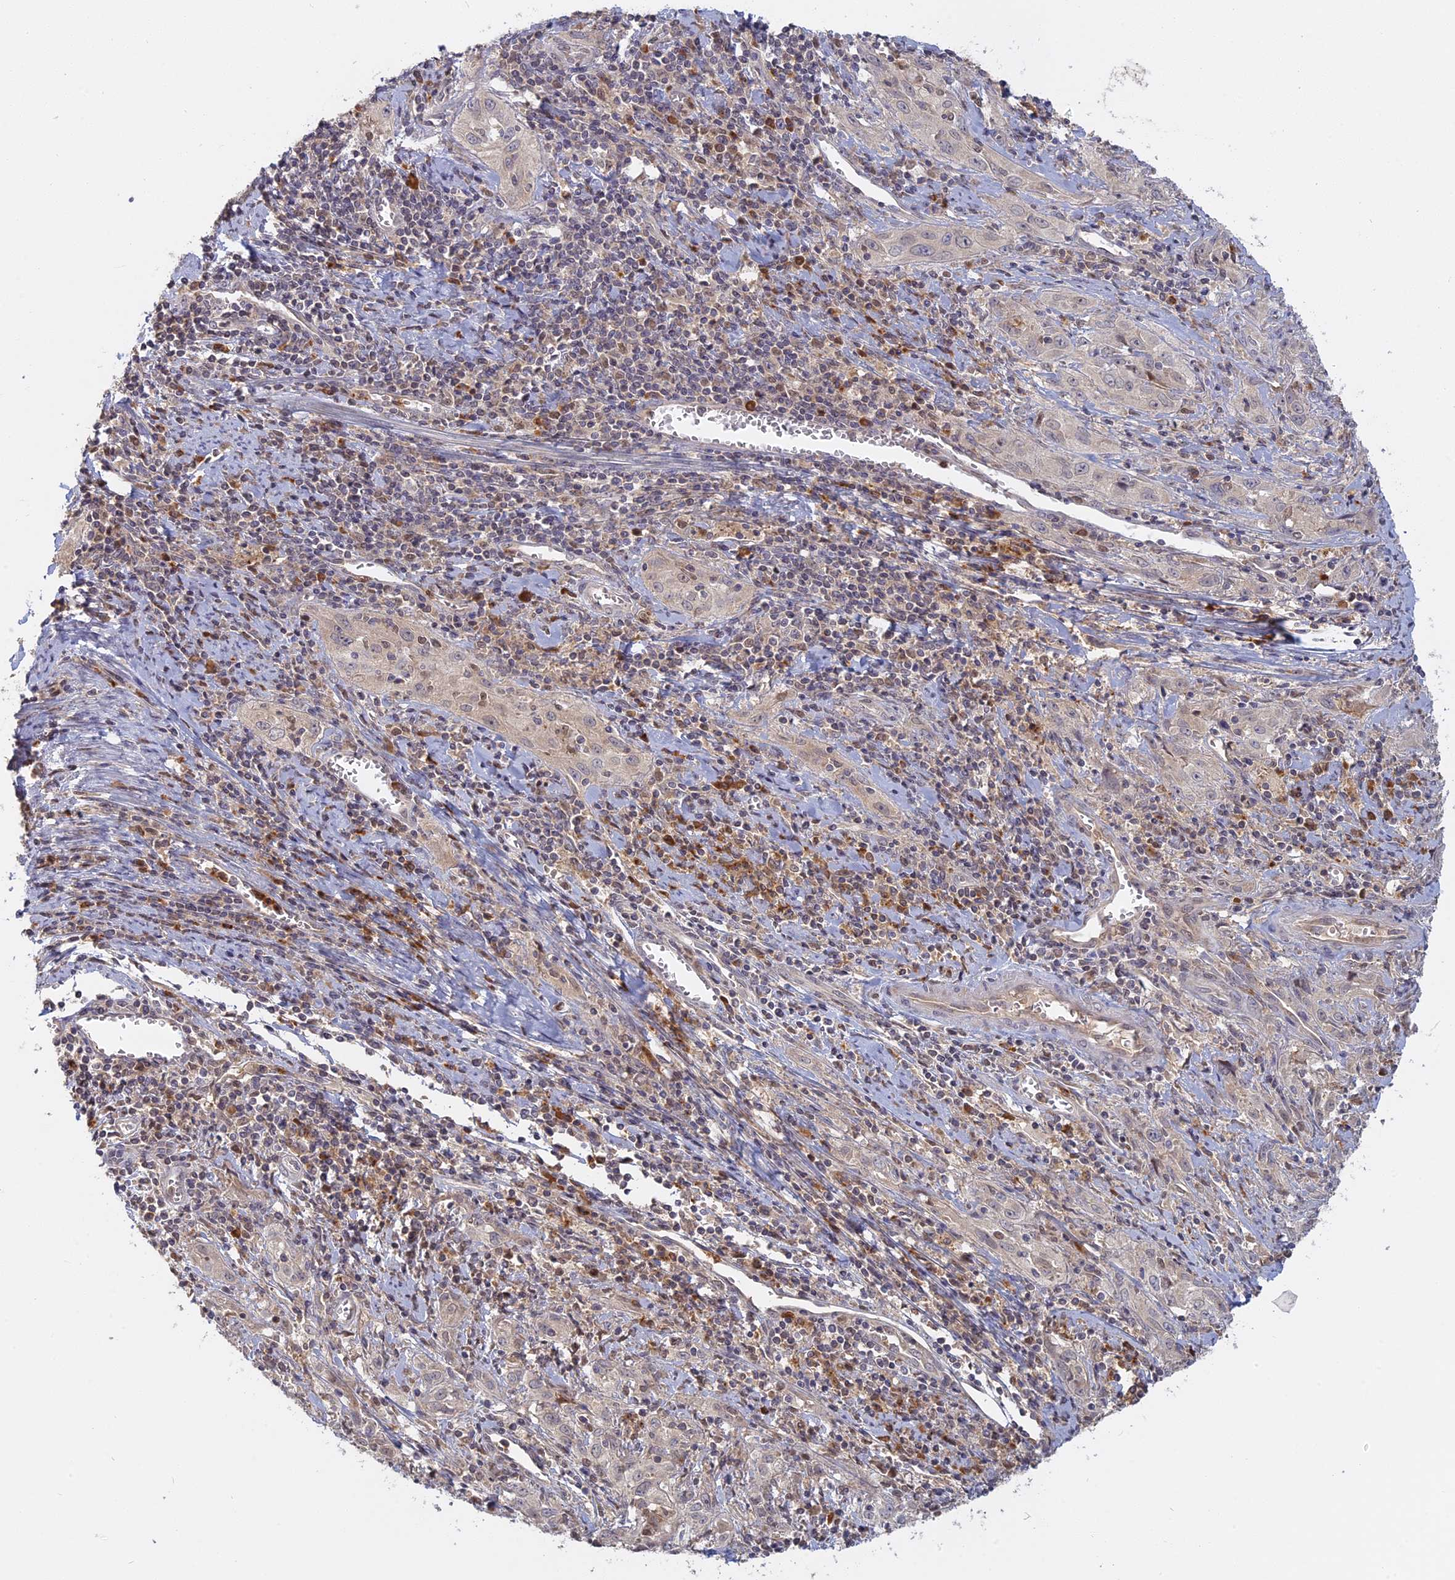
{"staining": {"intensity": "negative", "quantity": "none", "location": "none"}, "tissue": "cervical cancer", "cell_type": "Tumor cells", "image_type": "cancer", "snomed": [{"axis": "morphology", "description": "Squamous cell carcinoma, NOS"}, {"axis": "topography", "description": "Cervix"}], "caption": "Histopathology image shows no significant protein staining in tumor cells of cervical squamous cell carcinoma.", "gene": "TMEM208", "patient": {"sex": "female", "age": 57}}